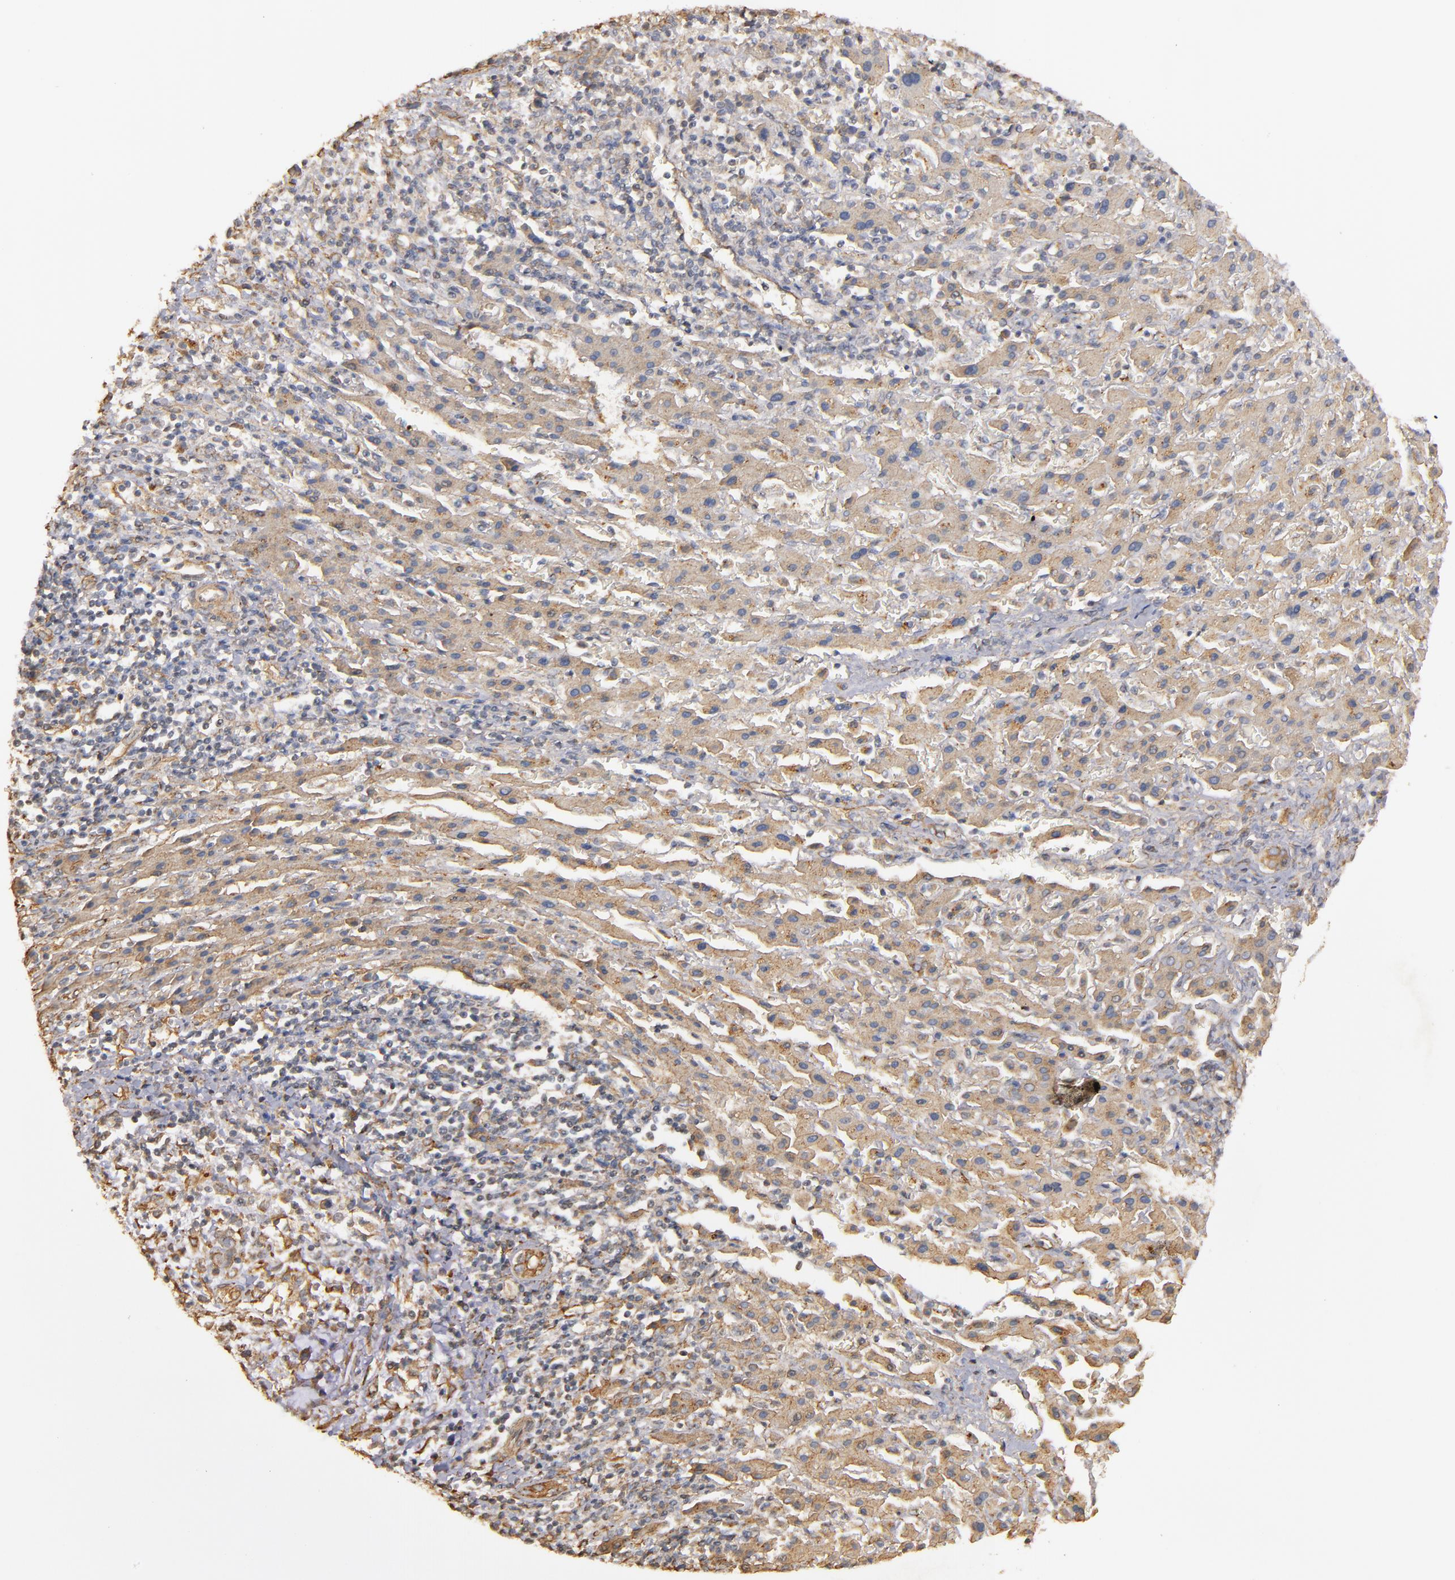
{"staining": {"intensity": "weak", "quantity": ">75%", "location": "cytoplasmic/membranous"}, "tissue": "liver cancer", "cell_type": "Tumor cells", "image_type": "cancer", "snomed": [{"axis": "morphology", "description": "Cholangiocarcinoma"}, {"axis": "topography", "description": "Liver"}], "caption": "This image shows immunohistochemistry (IHC) staining of human liver cholangiocarcinoma, with low weak cytoplasmic/membranous staining in about >75% of tumor cells.", "gene": "DMD", "patient": {"sex": "male", "age": 57}}